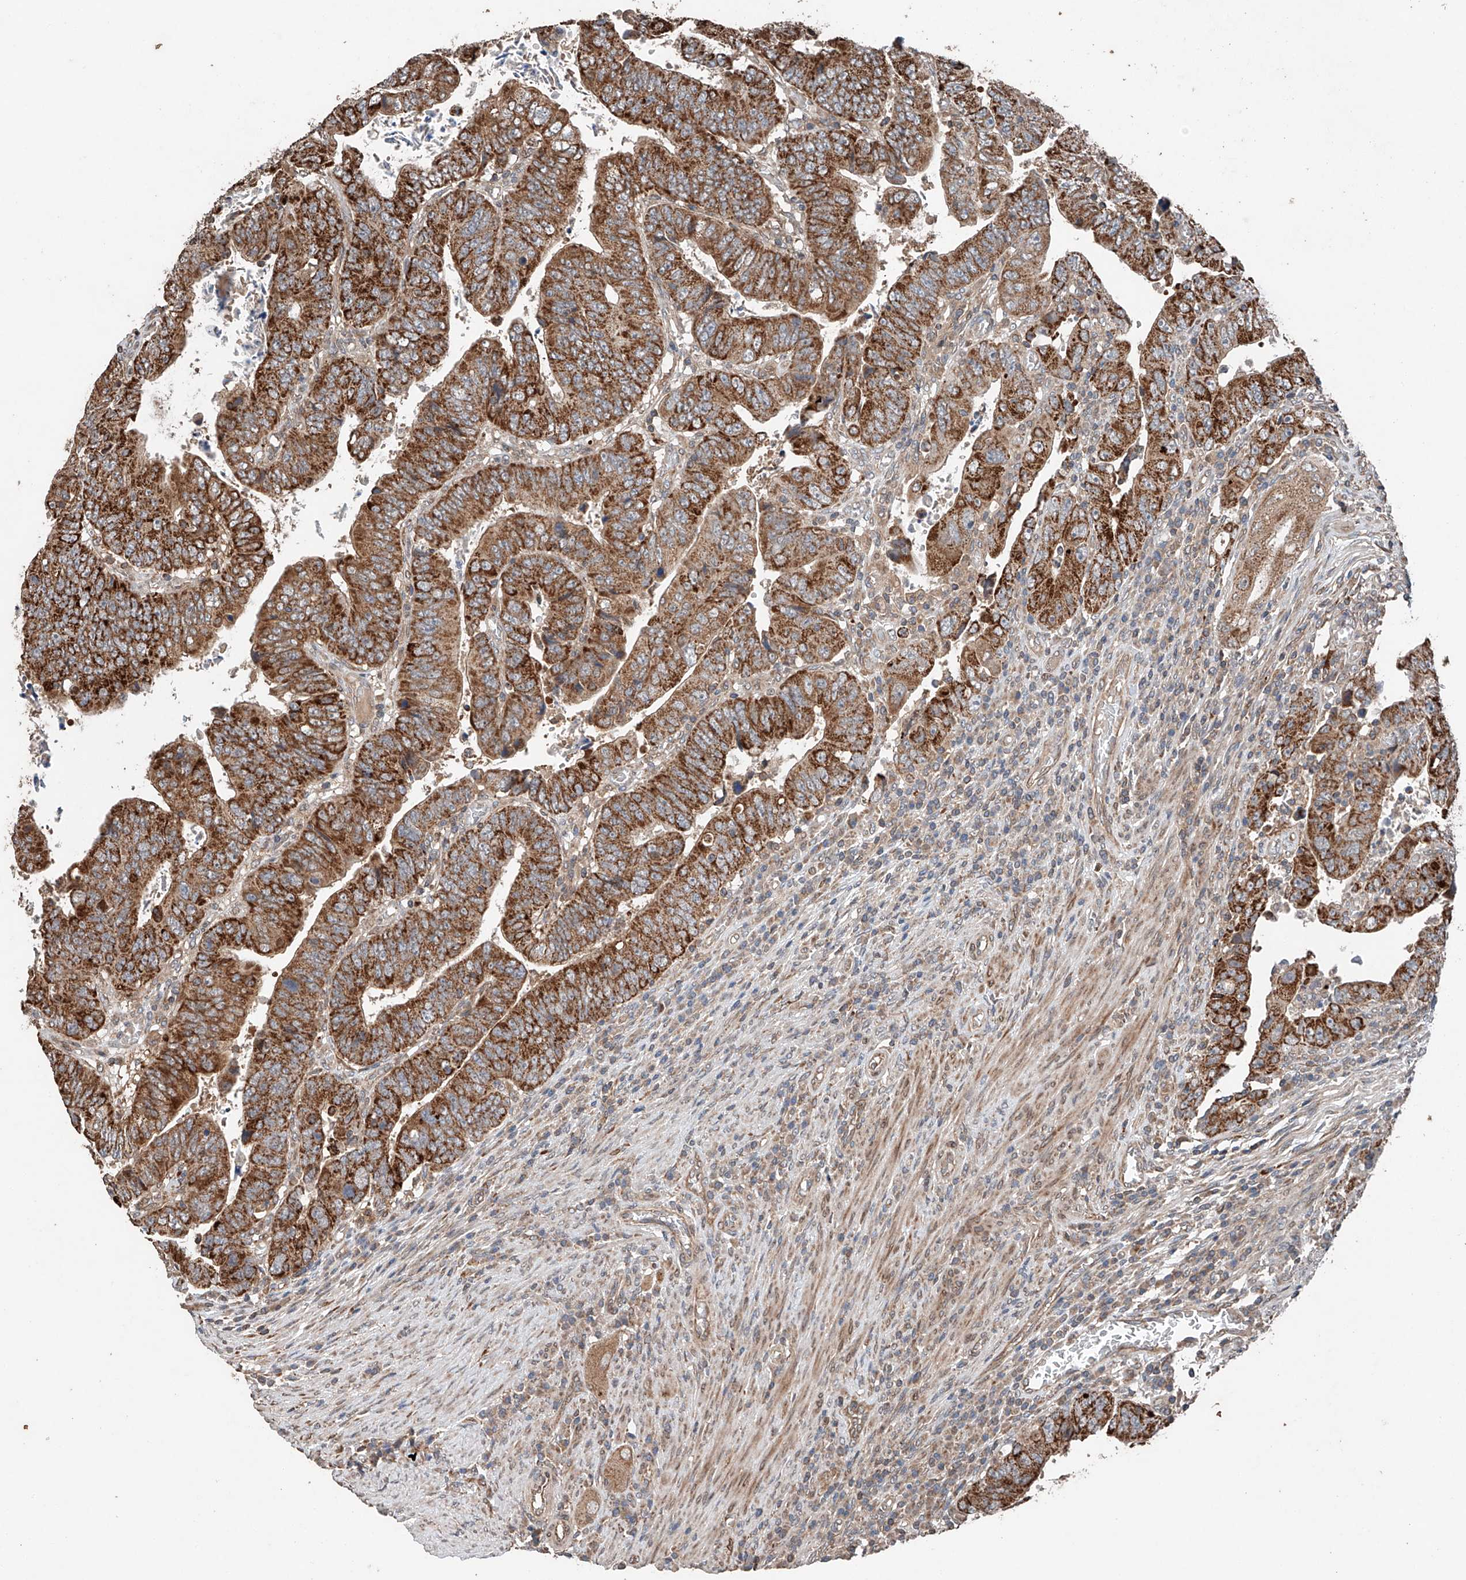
{"staining": {"intensity": "strong", "quantity": ">75%", "location": "cytoplasmic/membranous"}, "tissue": "colorectal cancer", "cell_type": "Tumor cells", "image_type": "cancer", "snomed": [{"axis": "morphology", "description": "Normal tissue, NOS"}, {"axis": "morphology", "description": "Adenocarcinoma, NOS"}, {"axis": "topography", "description": "Rectum"}], "caption": "Protein expression analysis of colorectal adenocarcinoma displays strong cytoplasmic/membranous positivity in about >75% of tumor cells. (DAB (3,3'-diaminobenzidine) = brown stain, brightfield microscopy at high magnification).", "gene": "AP4B1", "patient": {"sex": "female", "age": 65}}